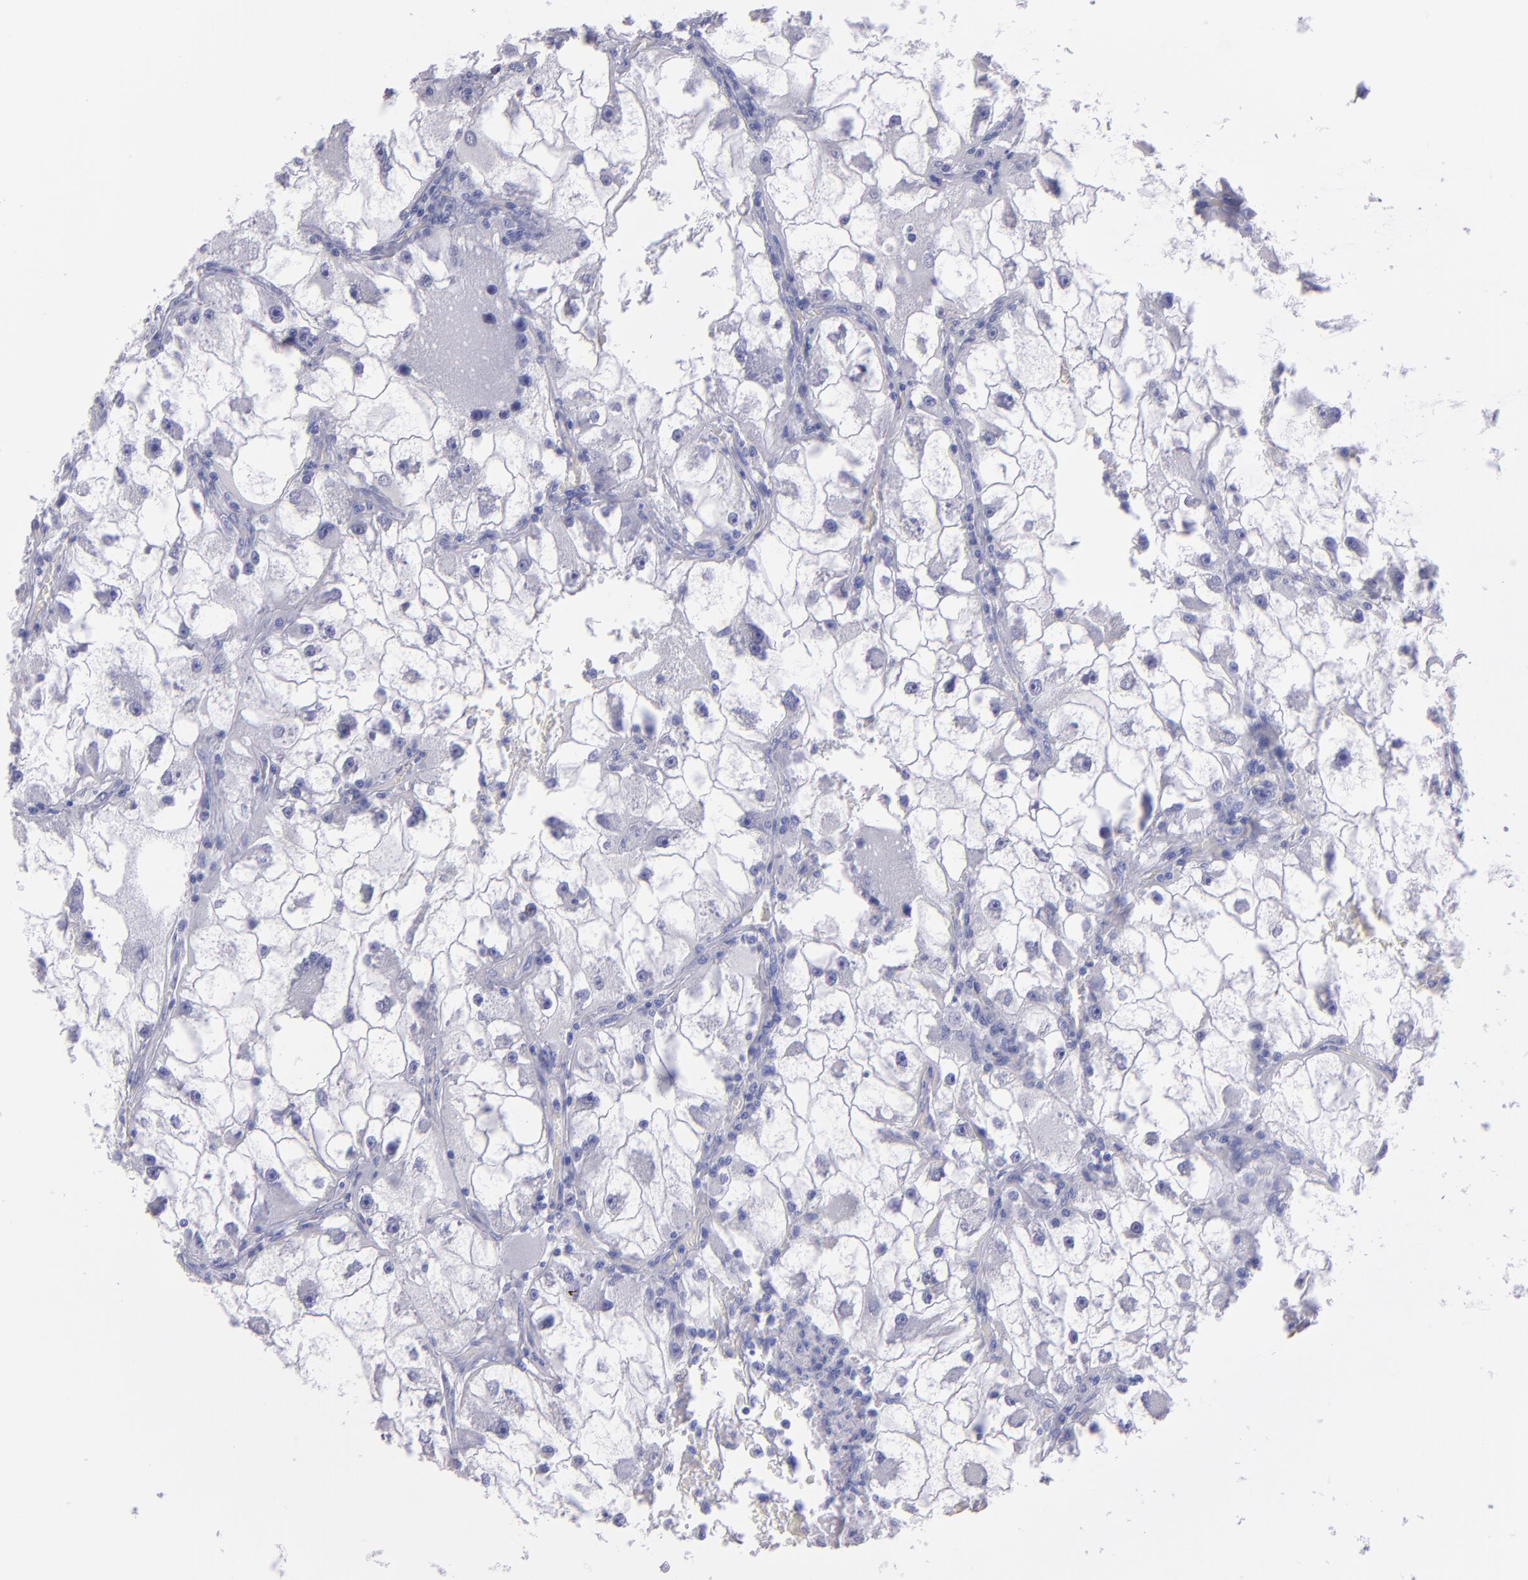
{"staining": {"intensity": "negative", "quantity": "none", "location": "none"}, "tissue": "renal cancer", "cell_type": "Tumor cells", "image_type": "cancer", "snomed": [{"axis": "morphology", "description": "Adenocarcinoma, NOS"}, {"axis": "topography", "description": "Kidney"}], "caption": "Renal cancer (adenocarcinoma) stained for a protein using IHC shows no positivity tumor cells.", "gene": "TG", "patient": {"sex": "female", "age": 73}}